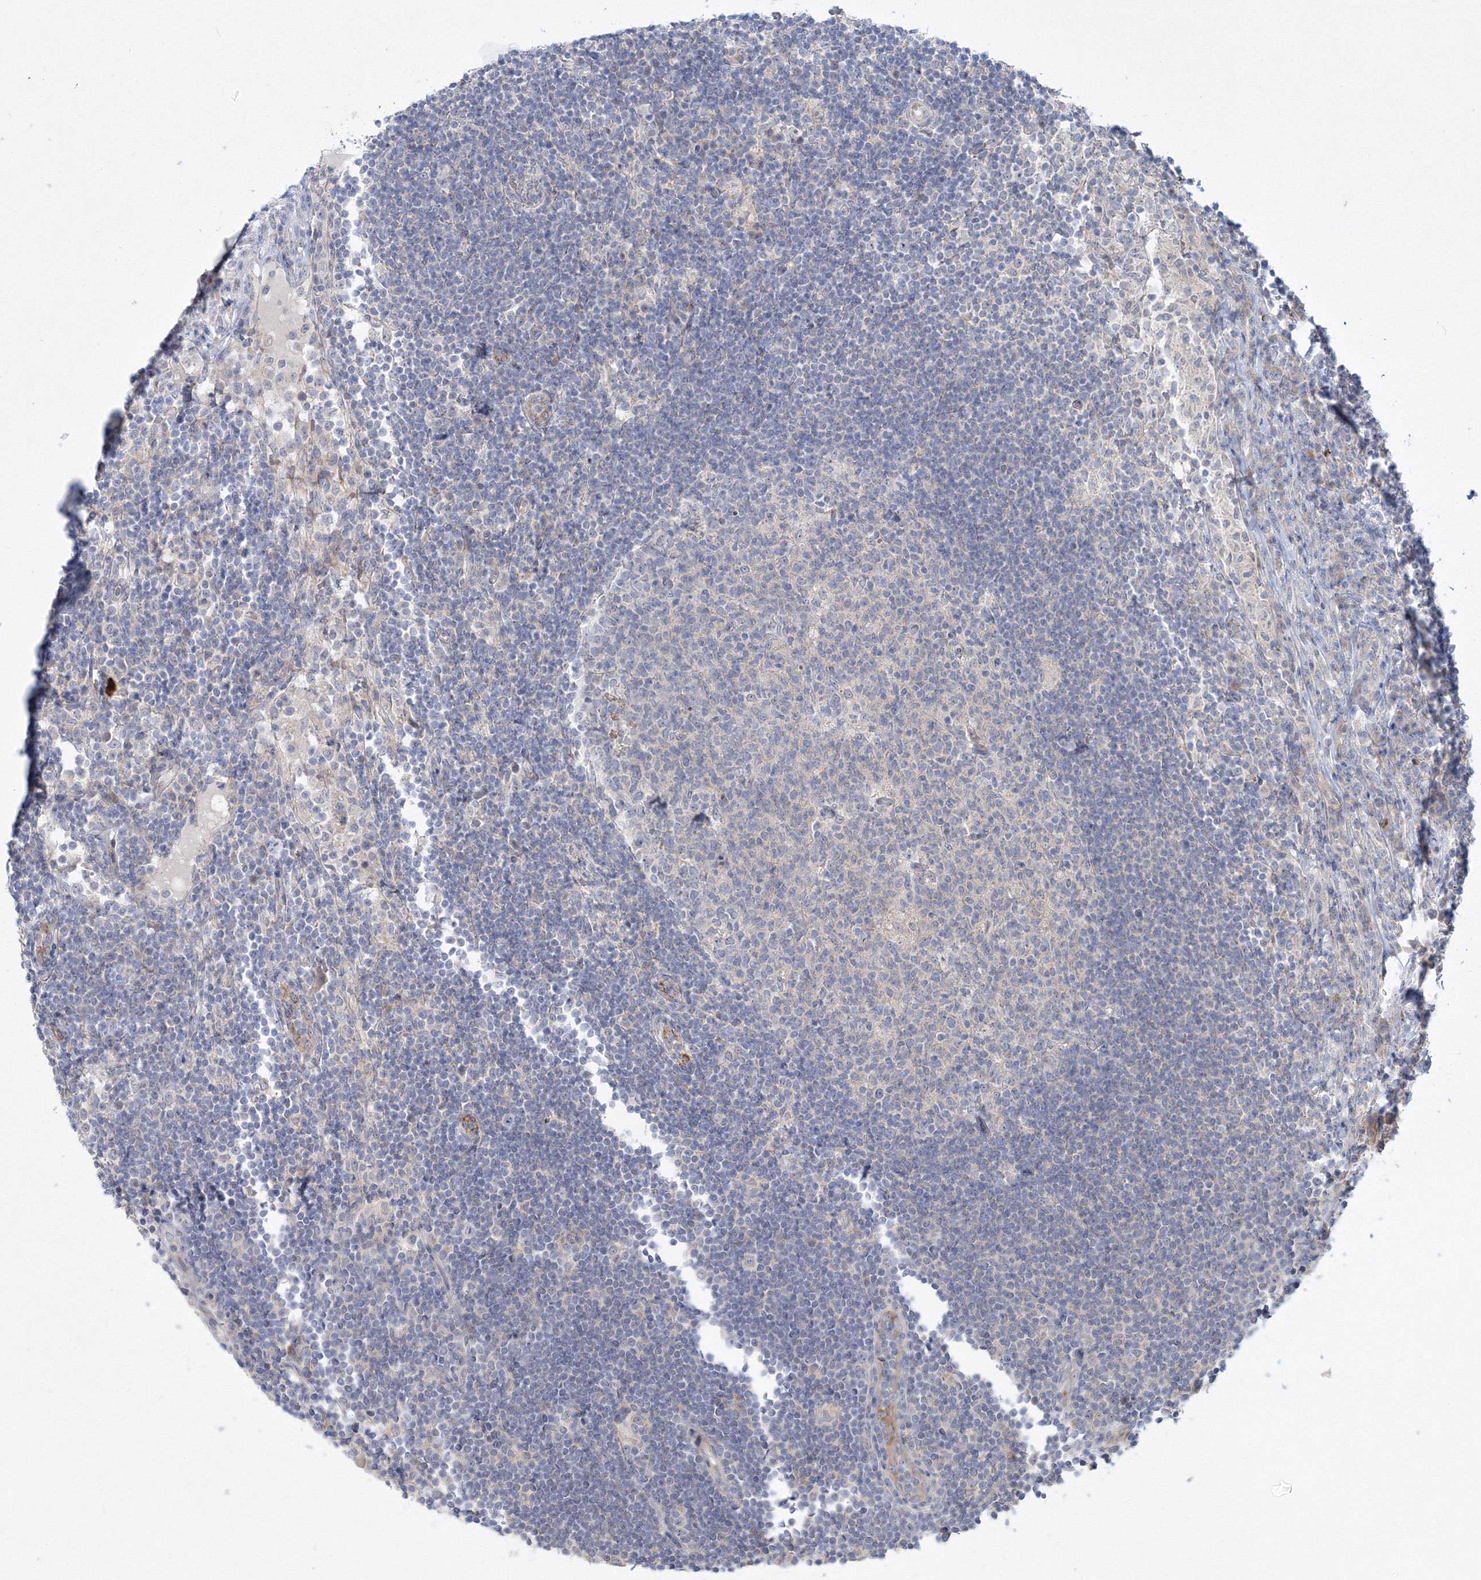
{"staining": {"intensity": "negative", "quantity": "none", "location": "none"}, "tissue": "lymph node", "cell_type": "Germinal center cells", "image_type": "normal", "snomed": [{"axis": "morphology", "description": "Normal tissue, NOS"}, {"axis": "topography", "description": "Lymph node"}], "caption": "The histopathology image displays no significant staining in germinal center cells of lymph node. (Immunohistochemistry, brightfield microscopy, high magnification).", "gene": "WDR49", "patient": {"sex": "female", "age": 53}}